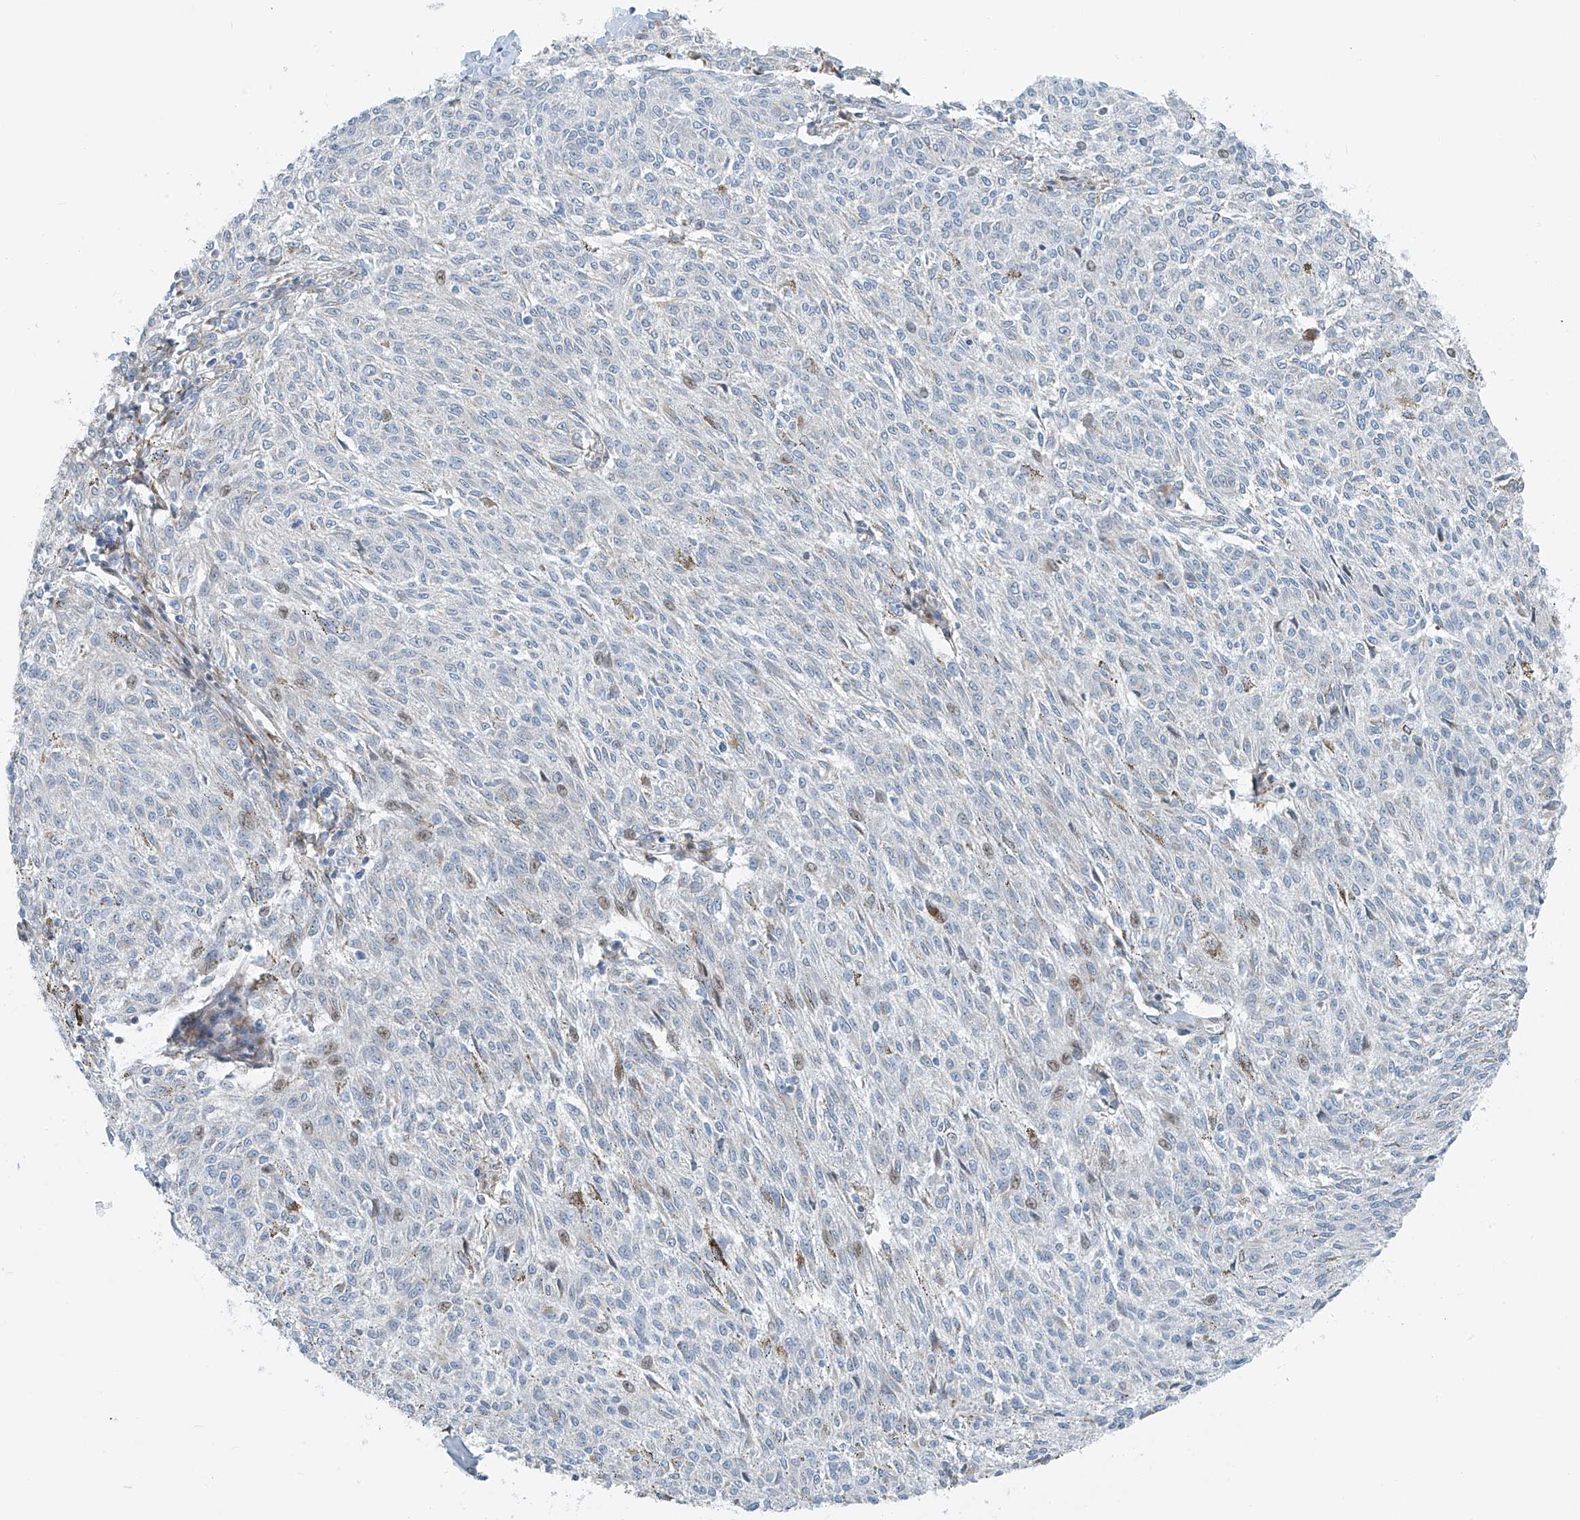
{"staining": {"intensity": "weak", "quantity": "<25%", "location": "cytoplasmic/membranous,nuclear"}, "tissue": "melanoma", "cell_type": "Tumor cells", "image_type": "cancer", "snomed": [{"axis": "morphology", "description": "Malignant melanoma, NOS"}, {"axis": "topography", "description": "Skin"}], "caption": "Melanoma was stained to show a protein in brown. There is no significant staining in tumor cells.", "gene": "HIC2", "patient": {"sex": "female", "age": 72}}